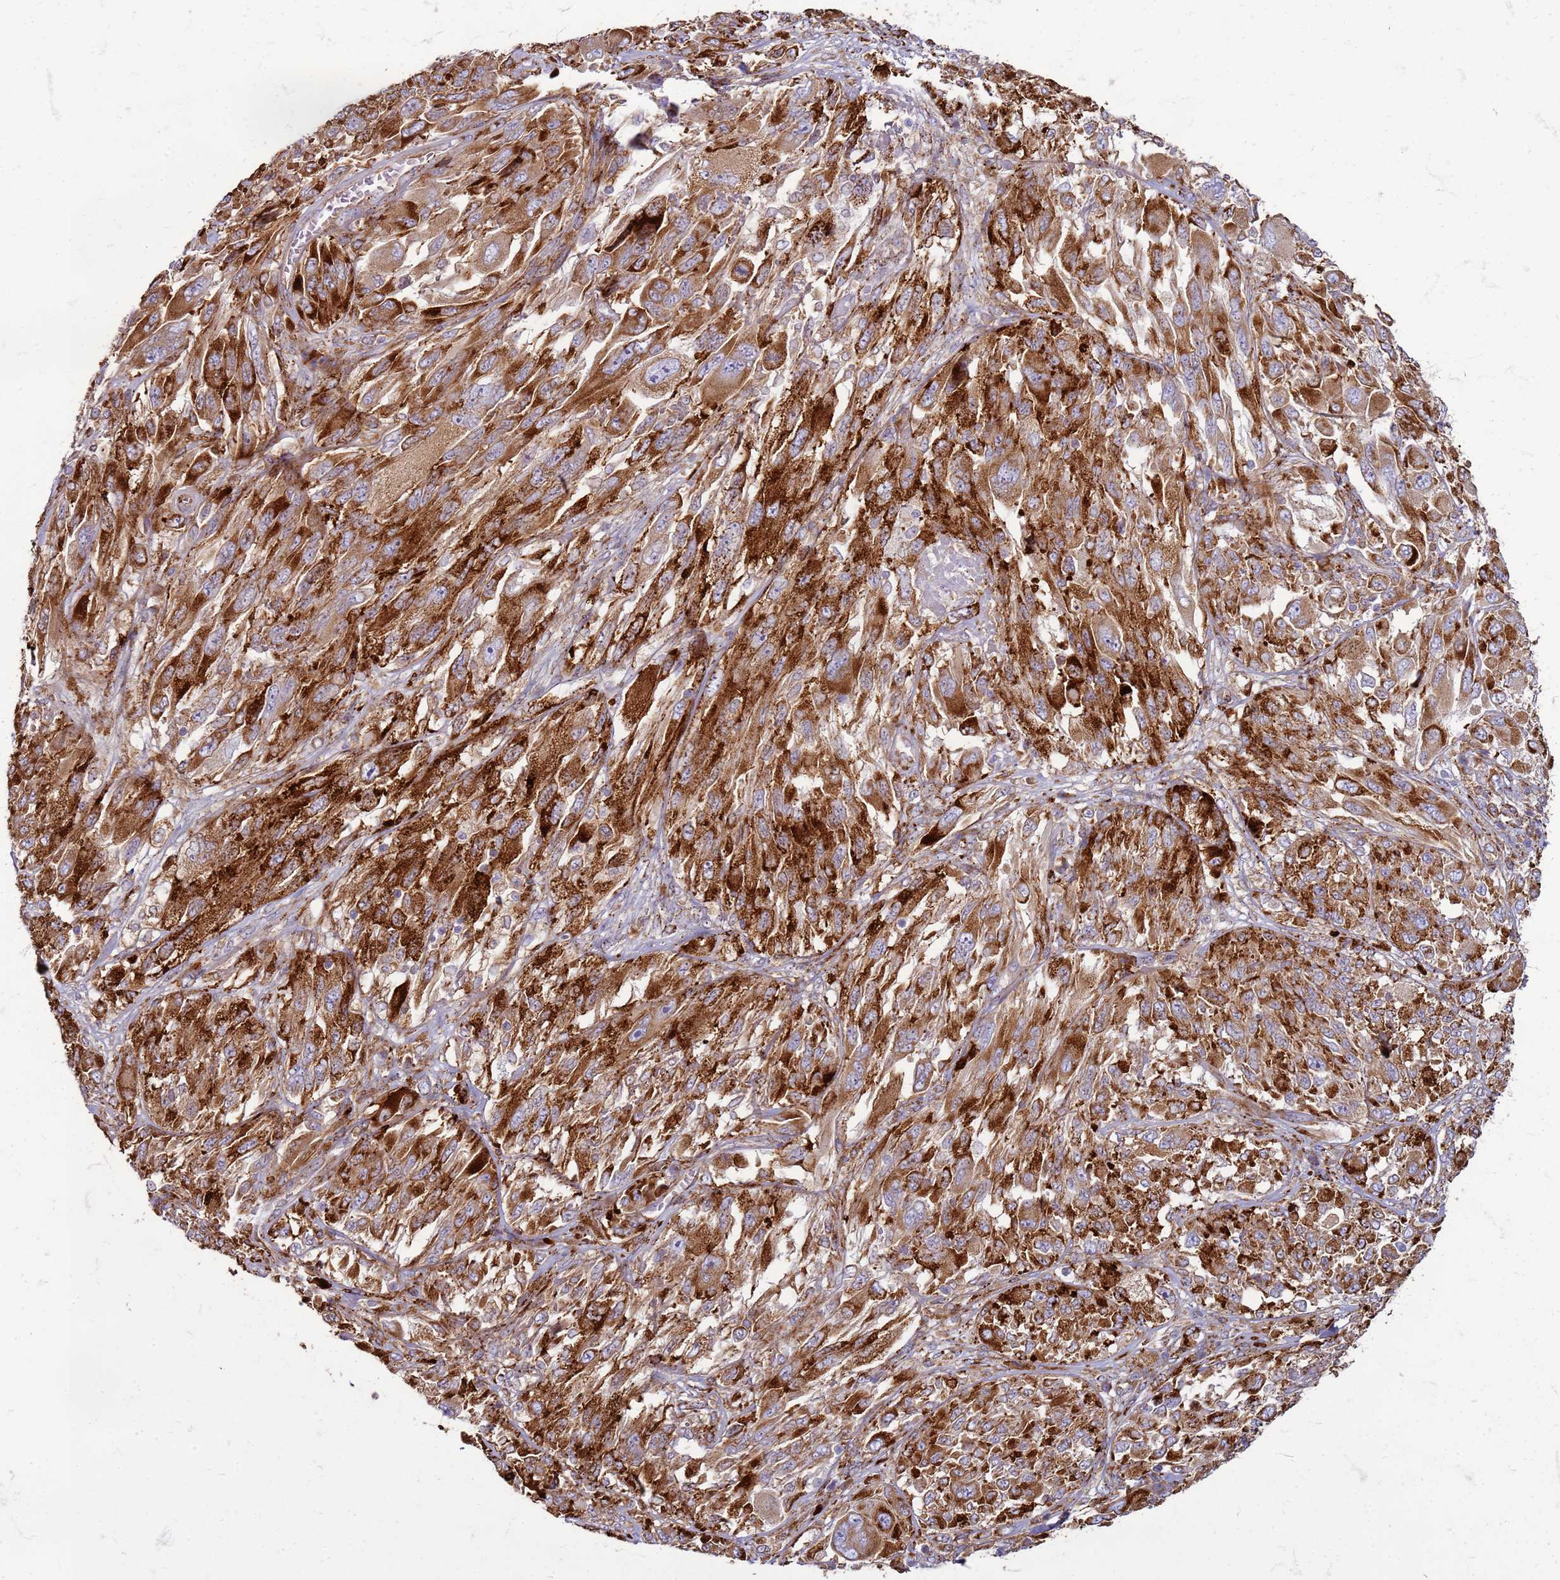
{"staining": {"intensity": "strong", "quantity": ">75%", "location": "cytoplasmic/membranous"}, "tissue": "melanoma", "cell_type": "Tumor cells", "image_type": "cancer", "snomed": [{"axis": "morphology", "description": "Malignant melanoma, NOS"}, {"axis": "topography", "description": "Skin"}], "caption": "Brown immunohistochemical staining in malignant melanoma exhibits strong cytoplasmic/membranous expression in approximately >75% of tumor cells. The staining was performed using DAB to visualize the protein expression in brown, while the nuclei were stained in blue with hematoxylin (Magnification: 20x).", "gene": "PDK3", "patient": {"sex": "female", "age": 91}}